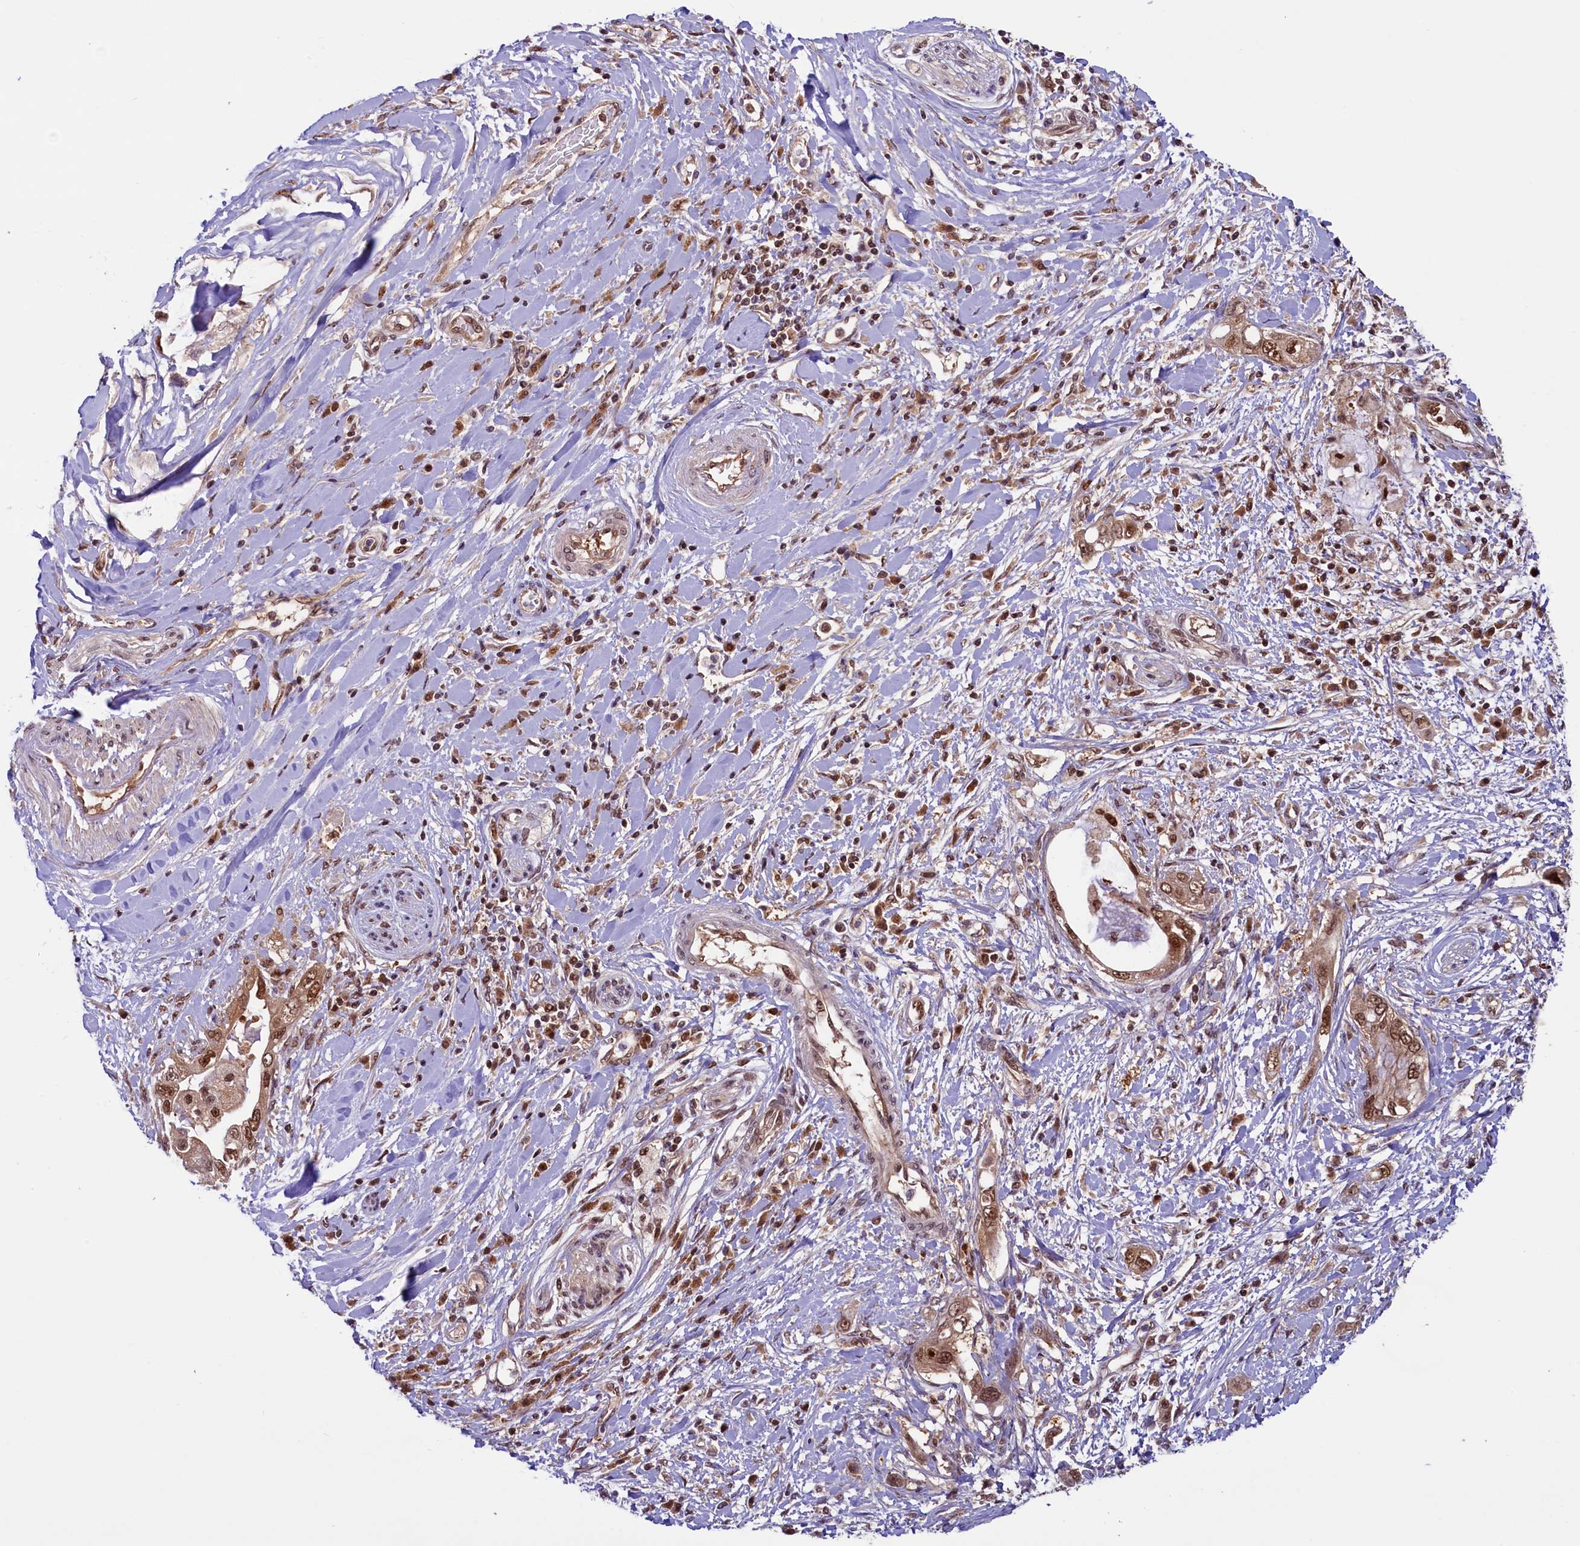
{"staining": {"intensity": "moderate", "quantity": ">75%", "location": "cytoplasmic/membranous,nuclear"}, "tissue": "pancreatic cancer", "cell_type": "Tumor cells", "image_type": "cancer", "snomed": [{"axis": "morphology", "description": "Inflammation, NOS"}, {"axis": "morphology", "description": "Adenocarcinoma, NOS"}, {"axis": "topography", "description": "Pancreas"}], "caption": "Protein staining shows moderate cytoplasmic/membranous and nuclear expression in approximately >75% of tumor cells in pancreatic cancer (adenocarcinoma). Immunohistochemistry stains the protein of interest in brown and the nuclei are stained blue.", "gene": "SLC7A6OS", "patient": {"sex": "female", "age": 56}}